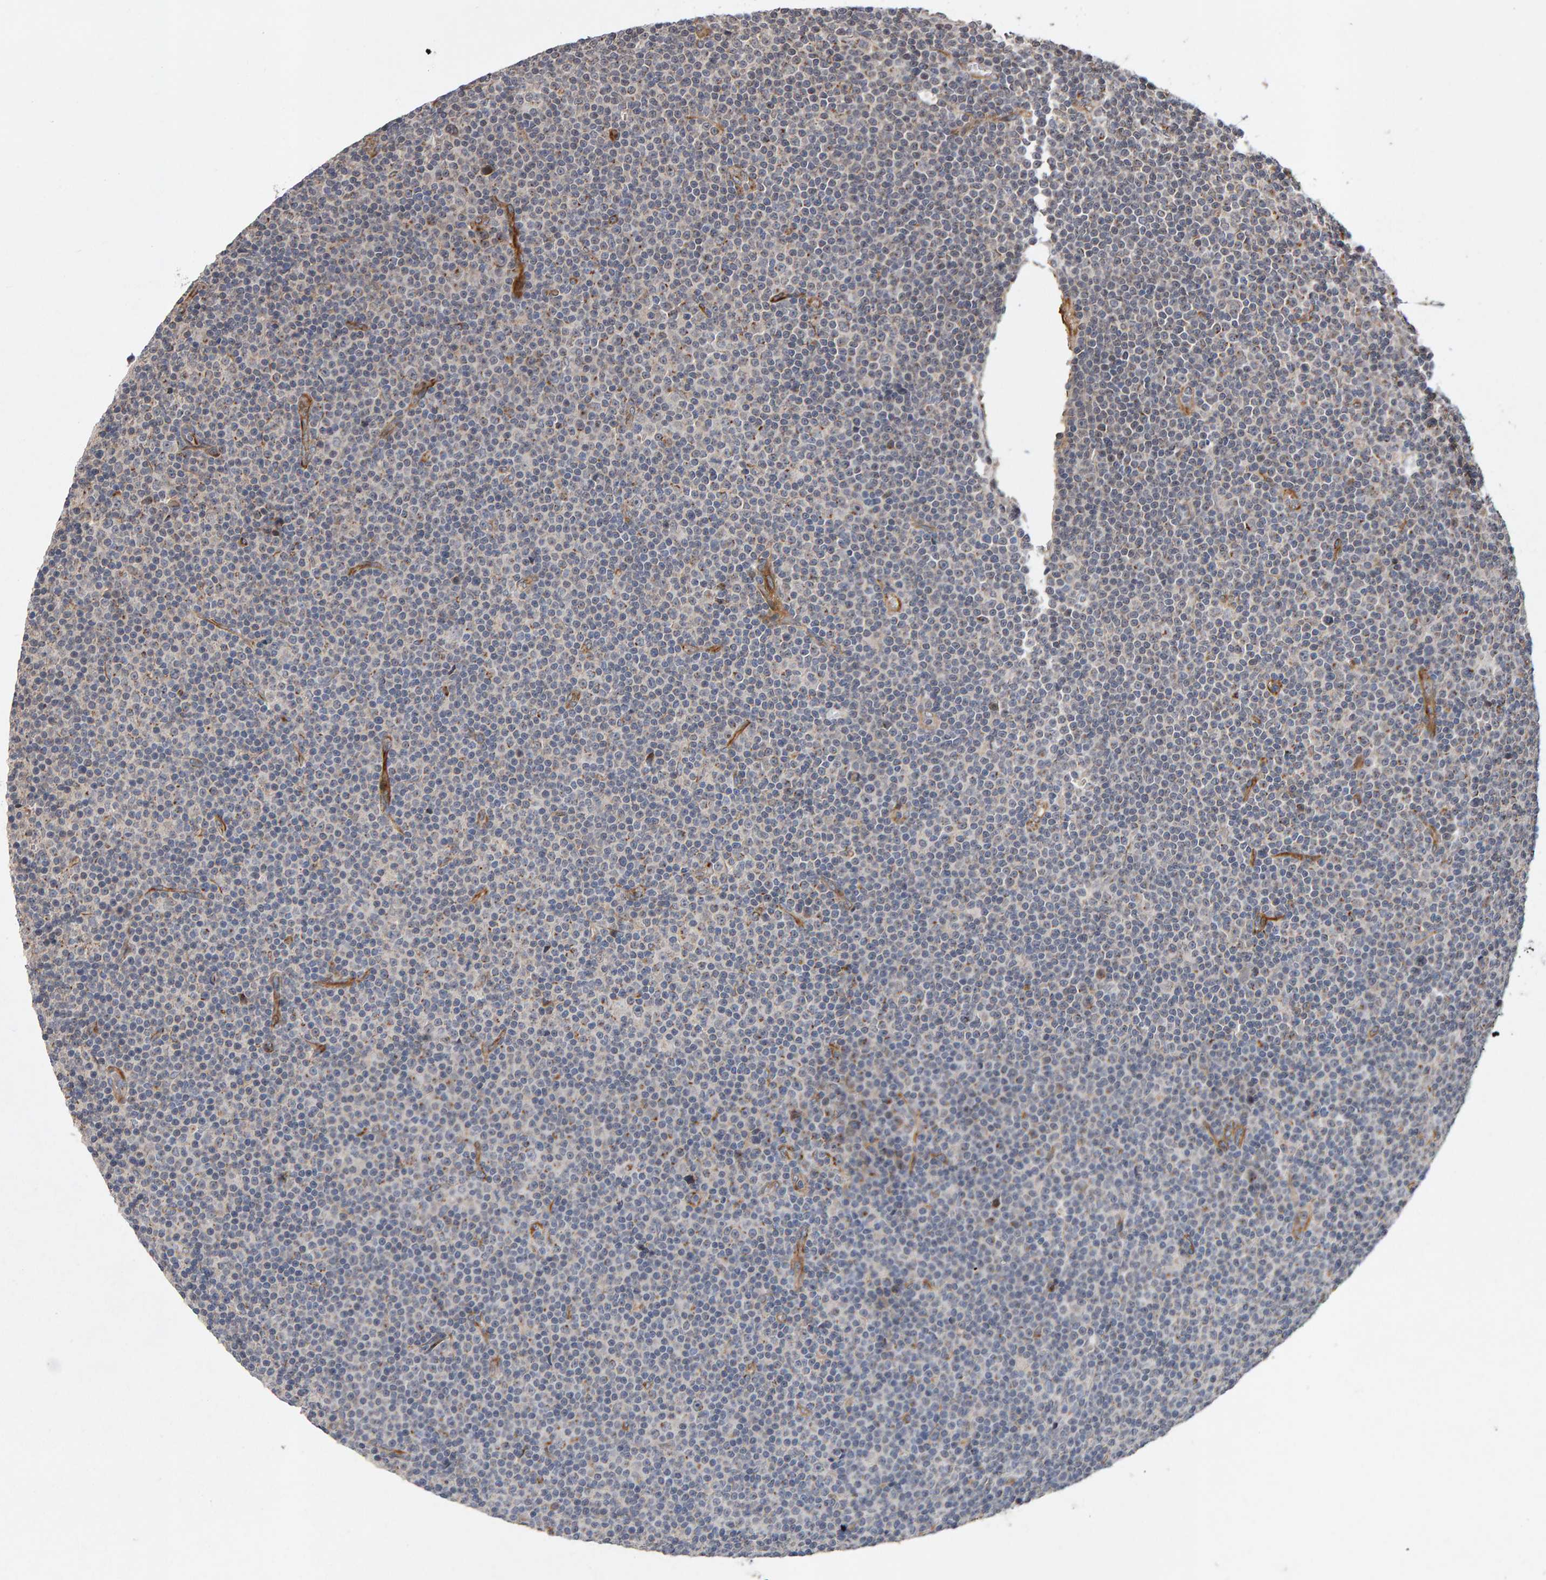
{"staining": {"intensity": "moderate", "quantity": "<25%", "location": "cytoplasmic/membranous"}, "tissue": "lymphoma", "cell_type": "Tumor cells", "image_type": "cancer", "snomed": [{"axis": "morphology", "description": "Malignant lymphoma, non-Hodgkin's type, Low grade"}, {"axis": "topography", "description": "Lymph node"}], "caption": "Malignant lymphoma, non-Hodgkin's type (low-grade) stained with immunohistochemistry (IHC) reveals moderate cytoplasmic/membranous staining in about <25% of tumor cells.", "gene": "CANT1", "patient": {"sex": "female", "age": 67}}